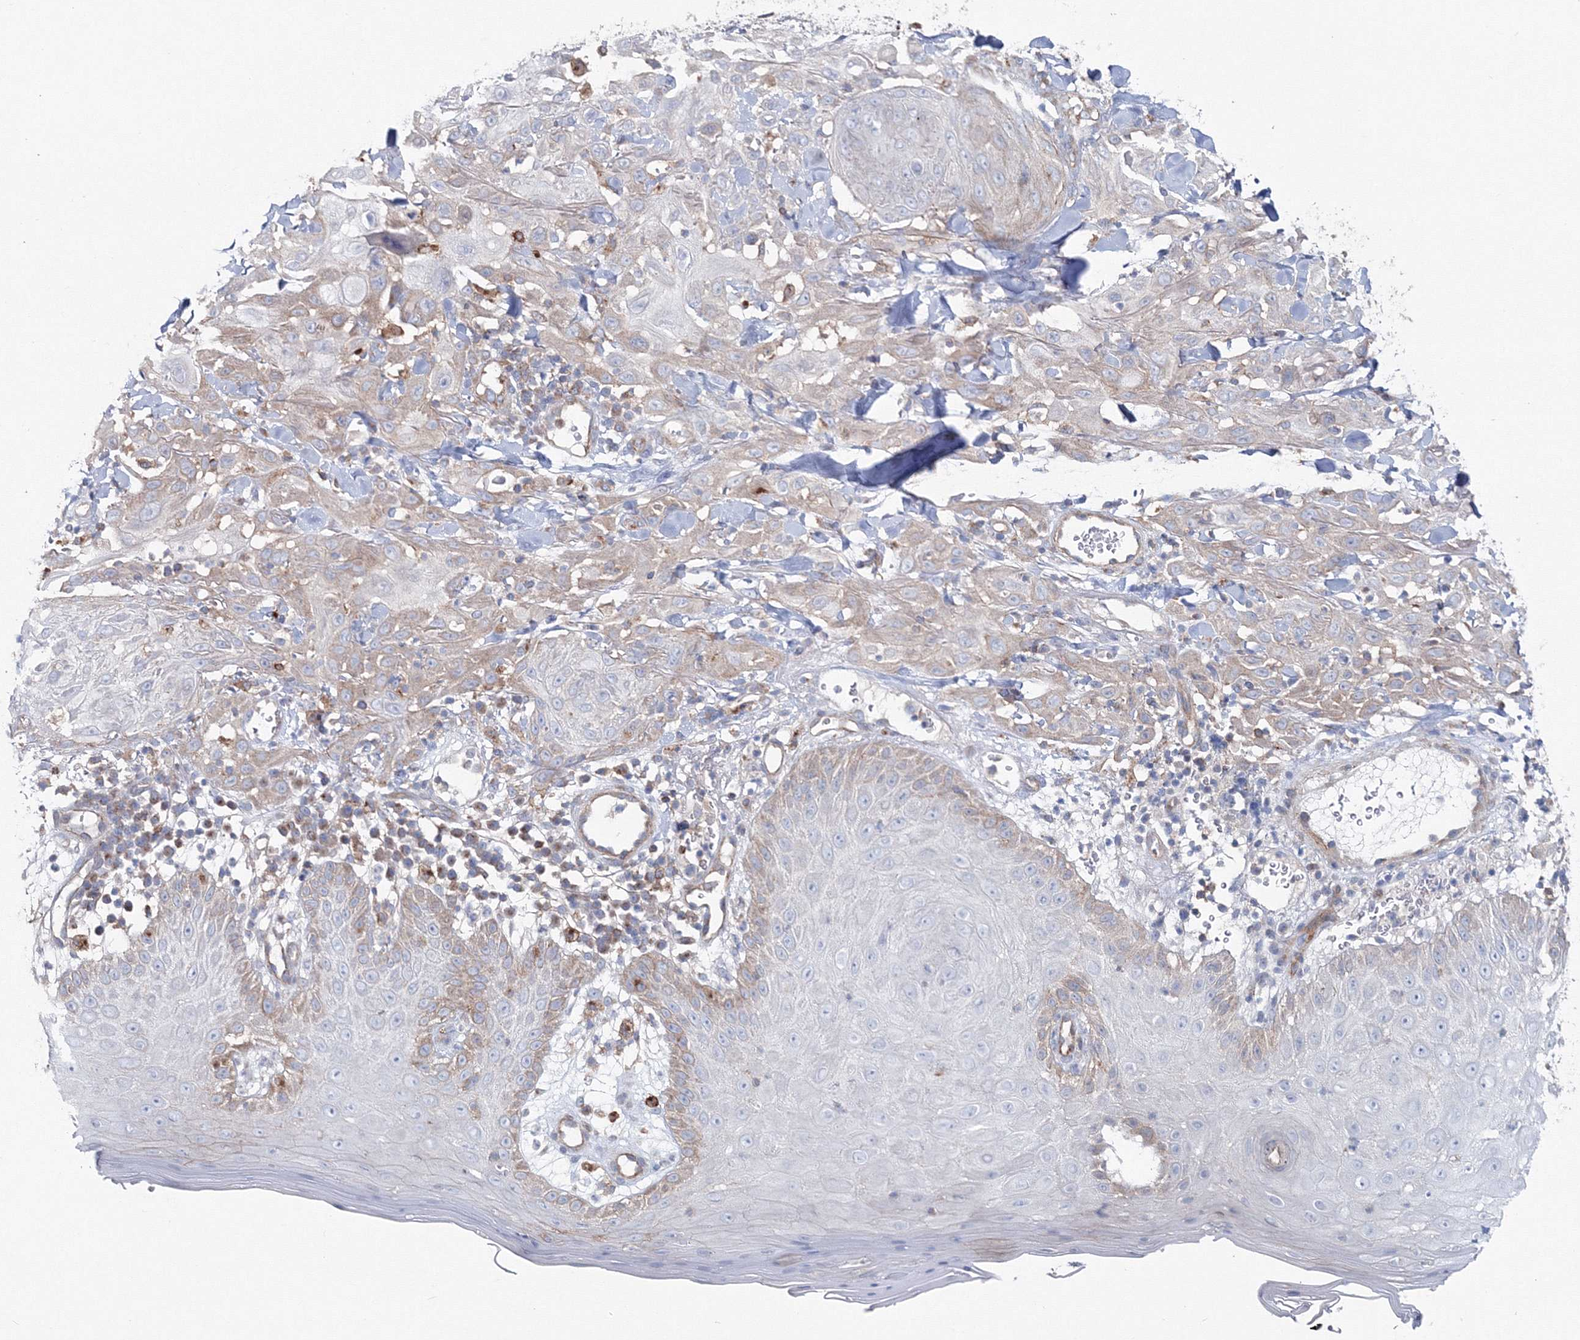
{"staining": {"intensity": "weak", "quantity": "<25%", "location": "cytoplasmic/membranous"}, "tissue": "skin cancer", "cell_type": "Tumor cells", "image_type": "cancer", "snomed": [{"axis": "morphology", "description": "Squamous cell carcinoma, NOS"}, {"axis": "topography", "description": "Skin"}], "caption": "This is an immunohistochemistry photomicrograph of human skin cancer. There is no positivity in tumor cells.", "gene": "GGA2", "patient": {"sex": "male", "age": 24}}